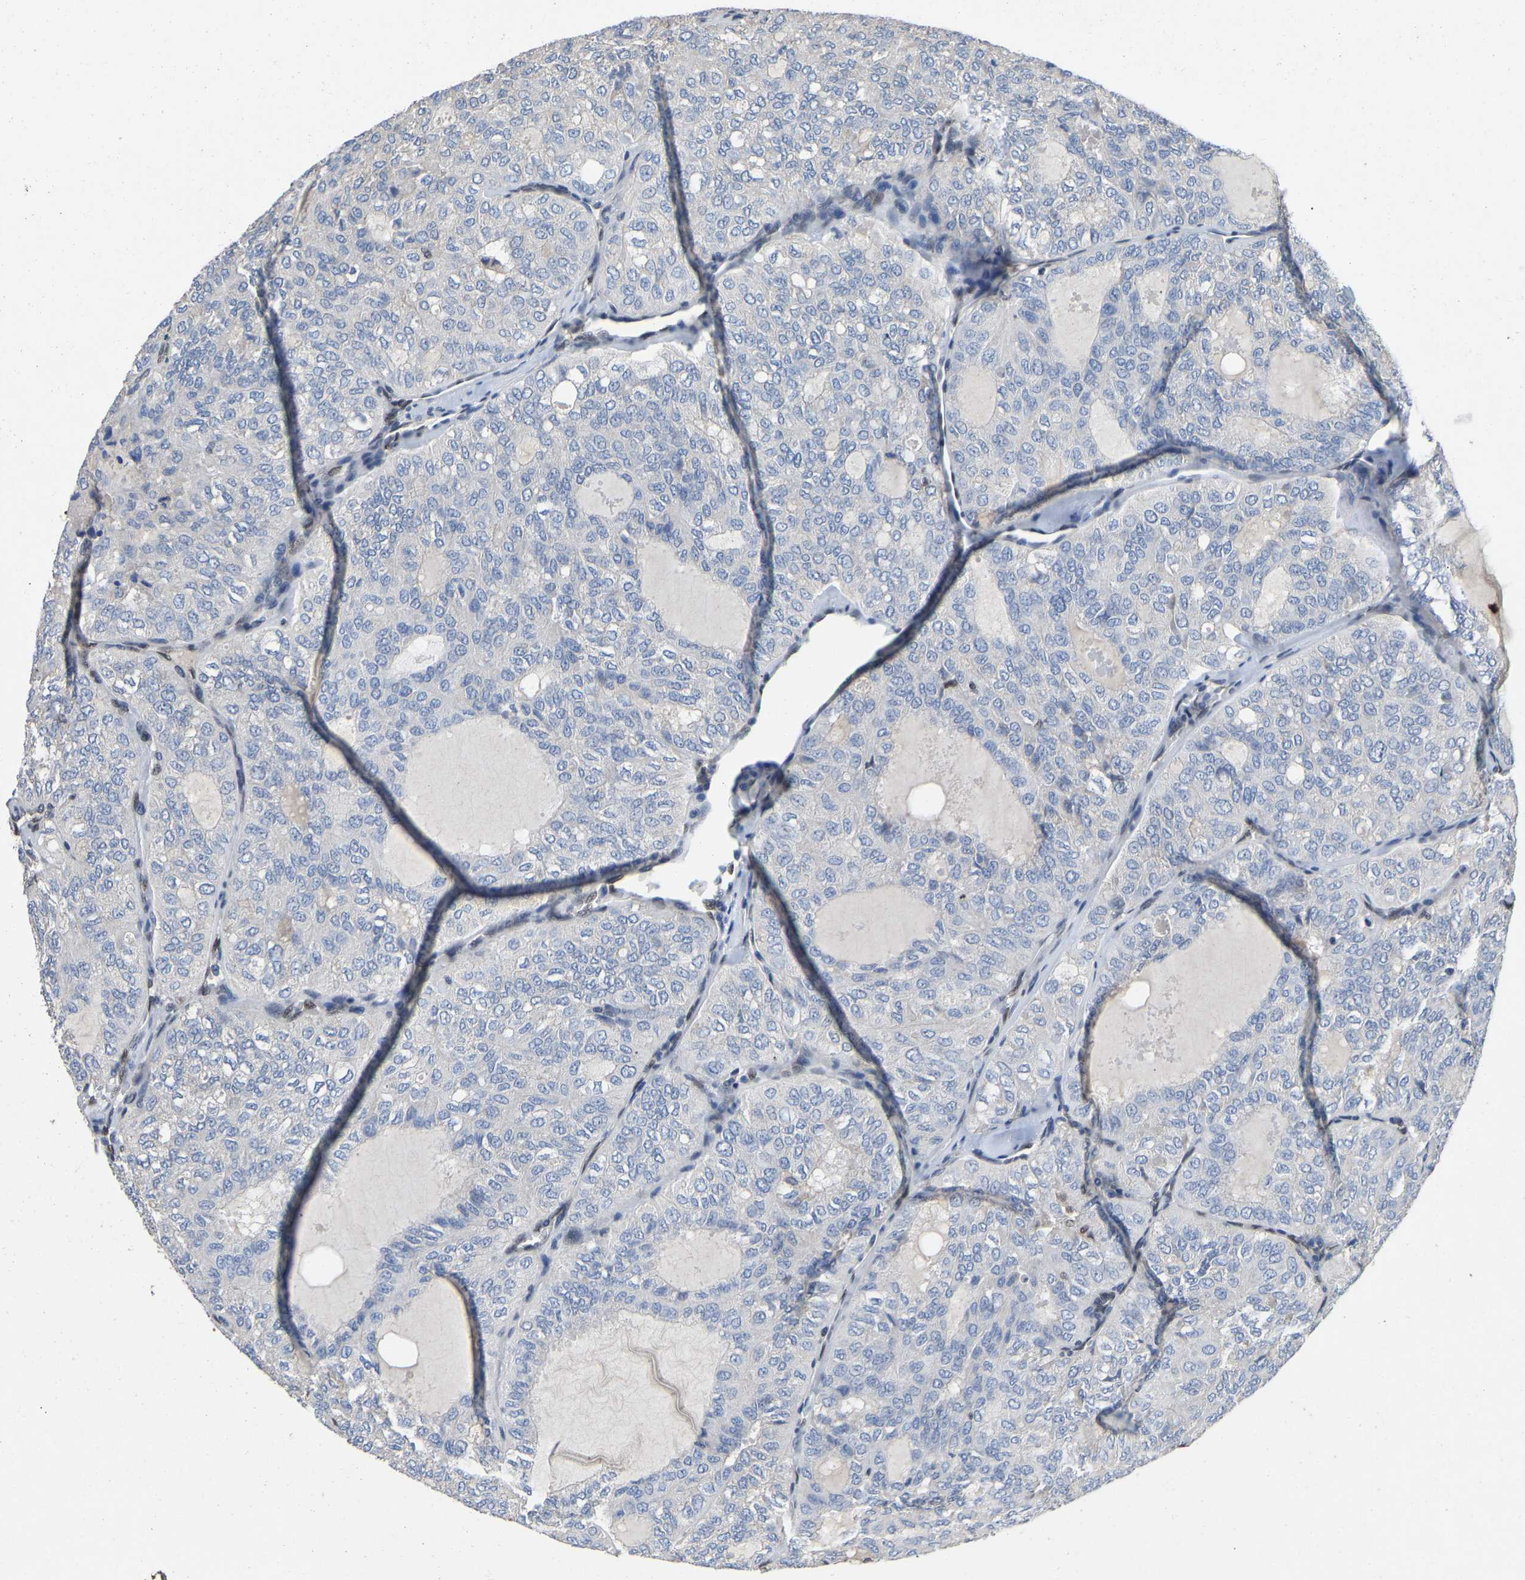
{"staining": {"intensity": "negative", "quantity": "none", "location": "none"}, "tissue": "thyroid cancer", "cell_type": "Tumor cells", "image_type": "cancer", "snomed": [{"axis": "morphology", "description": "Follicular adenoma carcinoma, NOS"}, {"axis": "topography", "description": "Thyroid gland"}], "caption": "Micrograph shows no protein positivity in tumor cells of thyroid cancer tissue.", "gene": "QKI", "patient": {"sex": "male", "age": 75}}